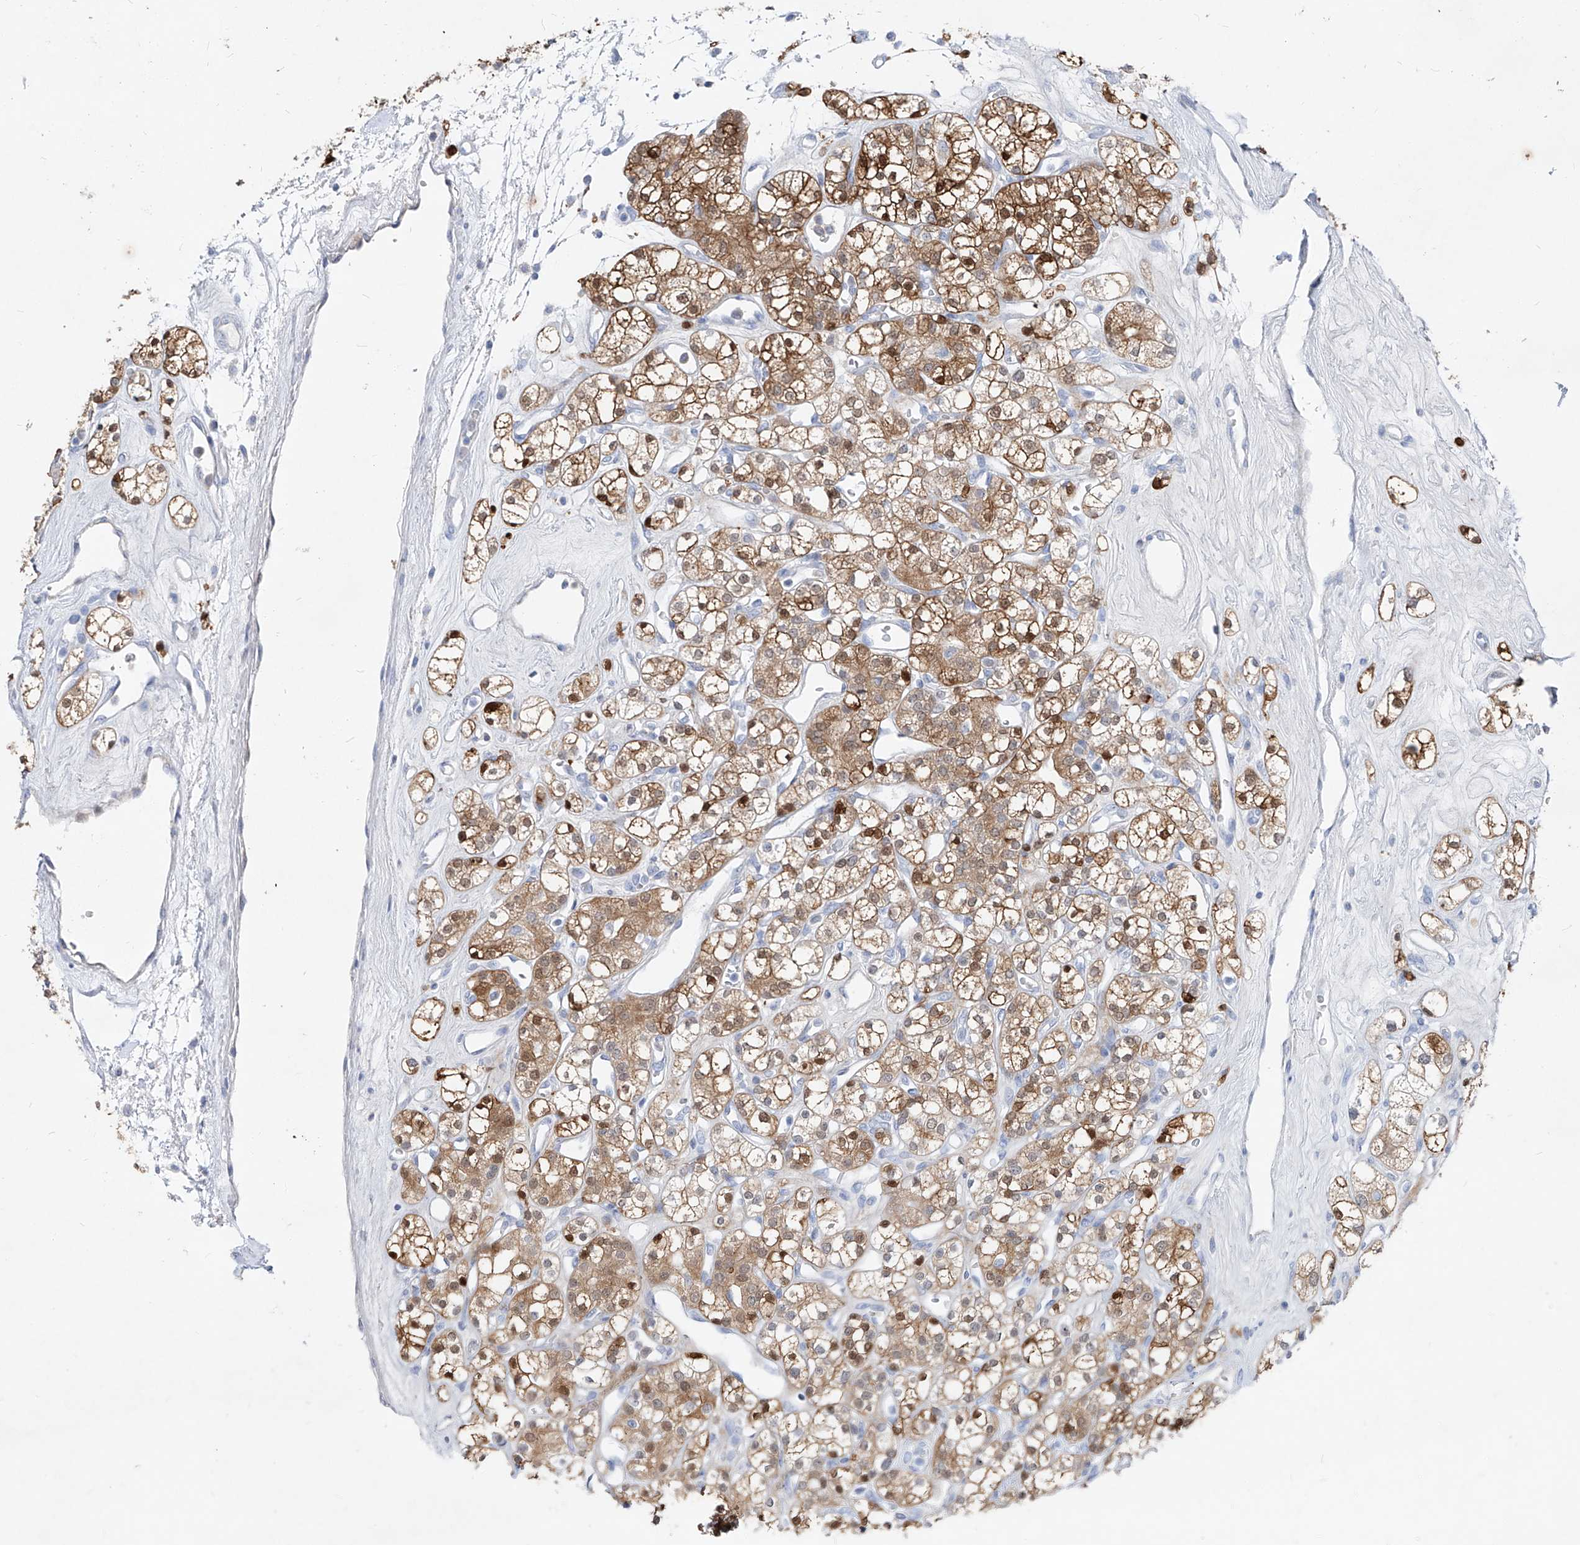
{"staining": {"intensity": "moderate", "quantity": ">75%", "location": "cytoplasmic/membranous,nuclear"}, "tissue": "renal cancer", "cell_type": "Tumor cells", "image_type": "cancer", "snomed": [{"axis": "morphology", "description": "Adenocarcinoma, NOS"}, {"axis": "topography", "description": "Kidney"}], "caption": "Adenocarcinoma (renal) tissue demonstrates moderate cytoplasmic/membranous and nuclear expression in approximately >75% of tumor cells", "gene": "UFL1", "patient": {"sex": "male", "age": 77}}